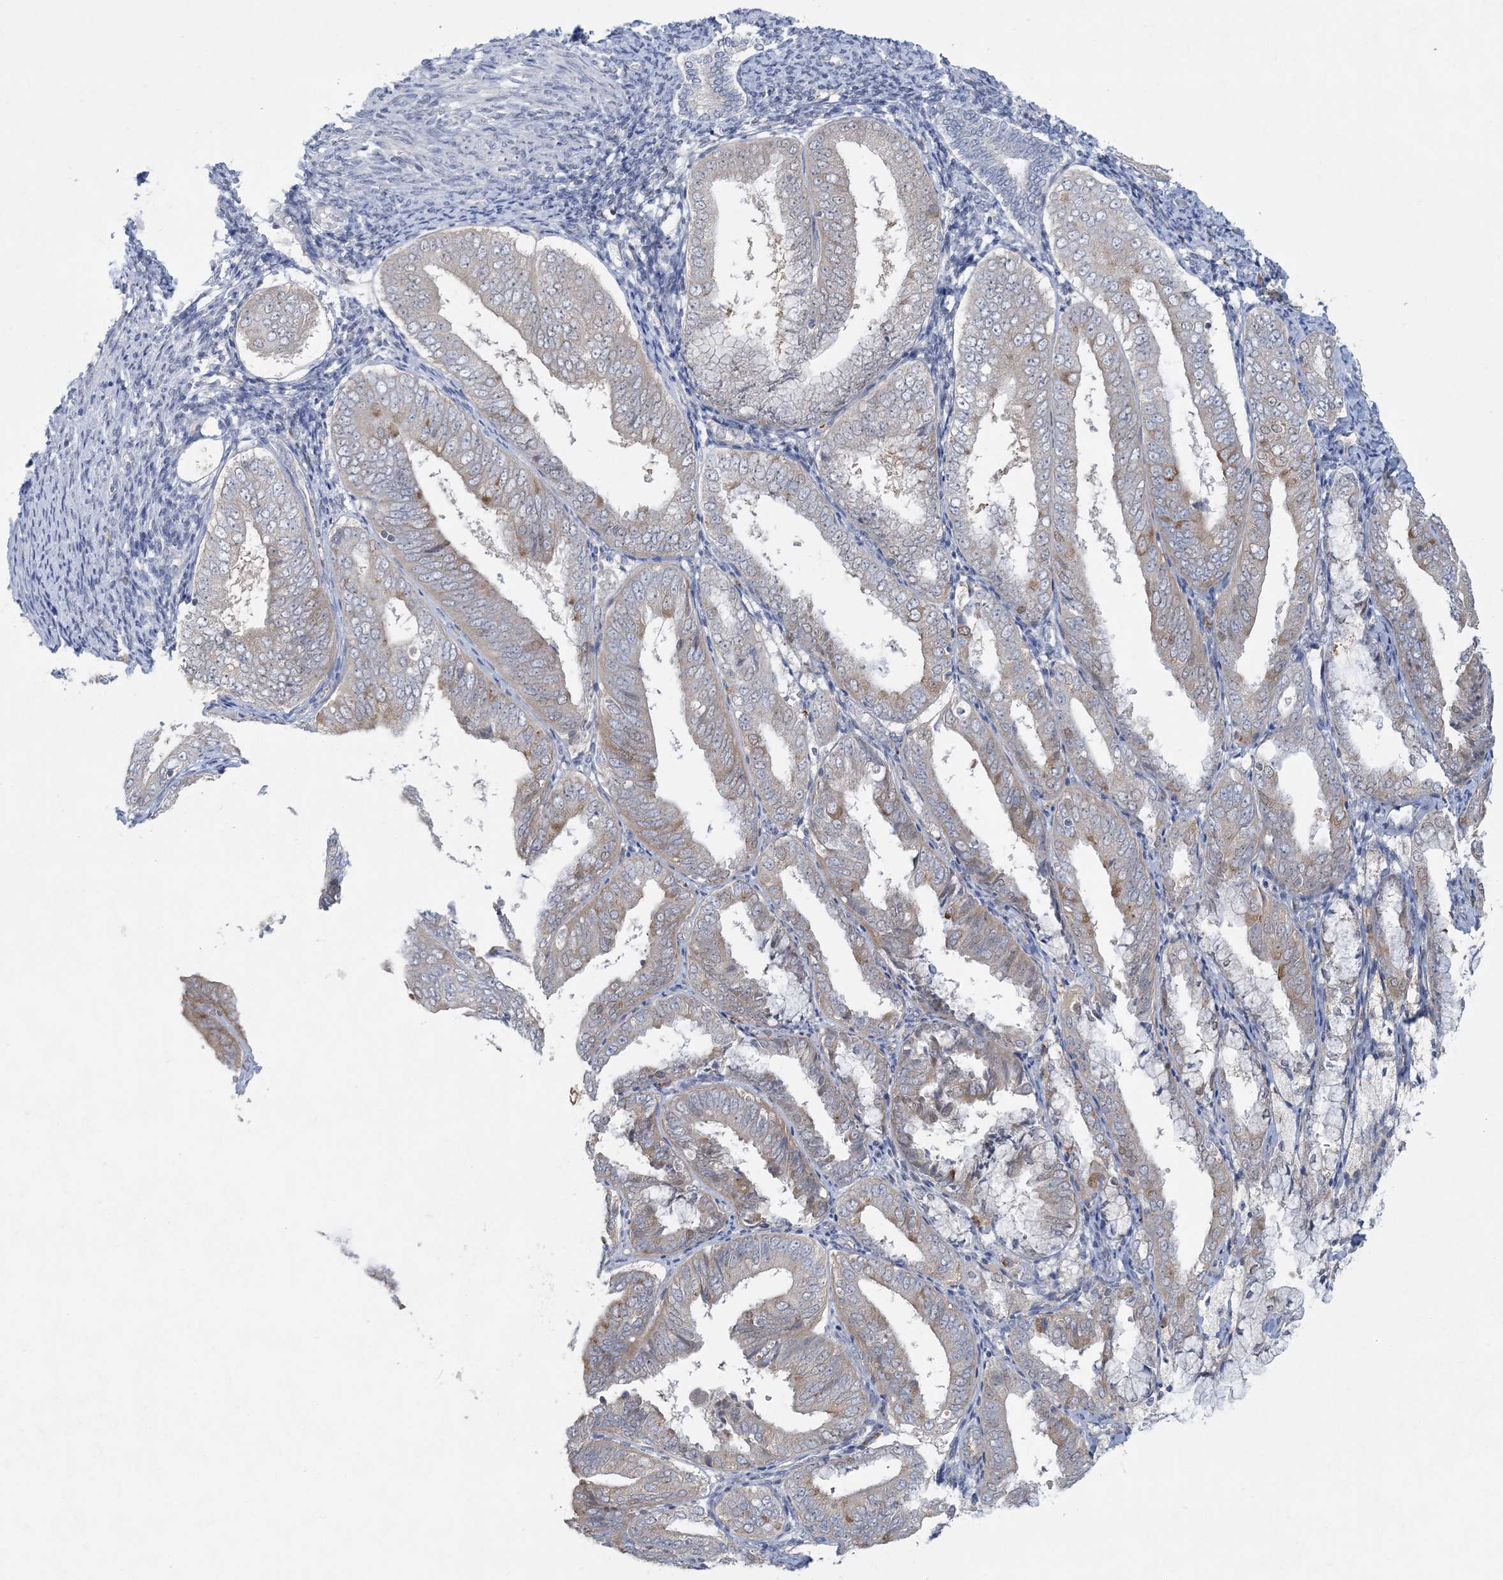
{"staining": {"intensity": "weak", "quantity": "<25%", "location": "cytoplasmic/membranous"}, "tissue": "endometrial cancer", "cell_type": "Tumor cells", "image_type": "cancer", "snomed": [{"axis": "morphology", "description": "Adenocarcinoma, NOS"}, {"axis": "topography", "description": "Endometrium"}], "caption": "Immunohistochemical staining of human endometrial cancer (adenocarcinoma) shows no significant expression in tumor cells.", "gene": "KIF3A", "patient": {"sex": "female", "age": 63}}